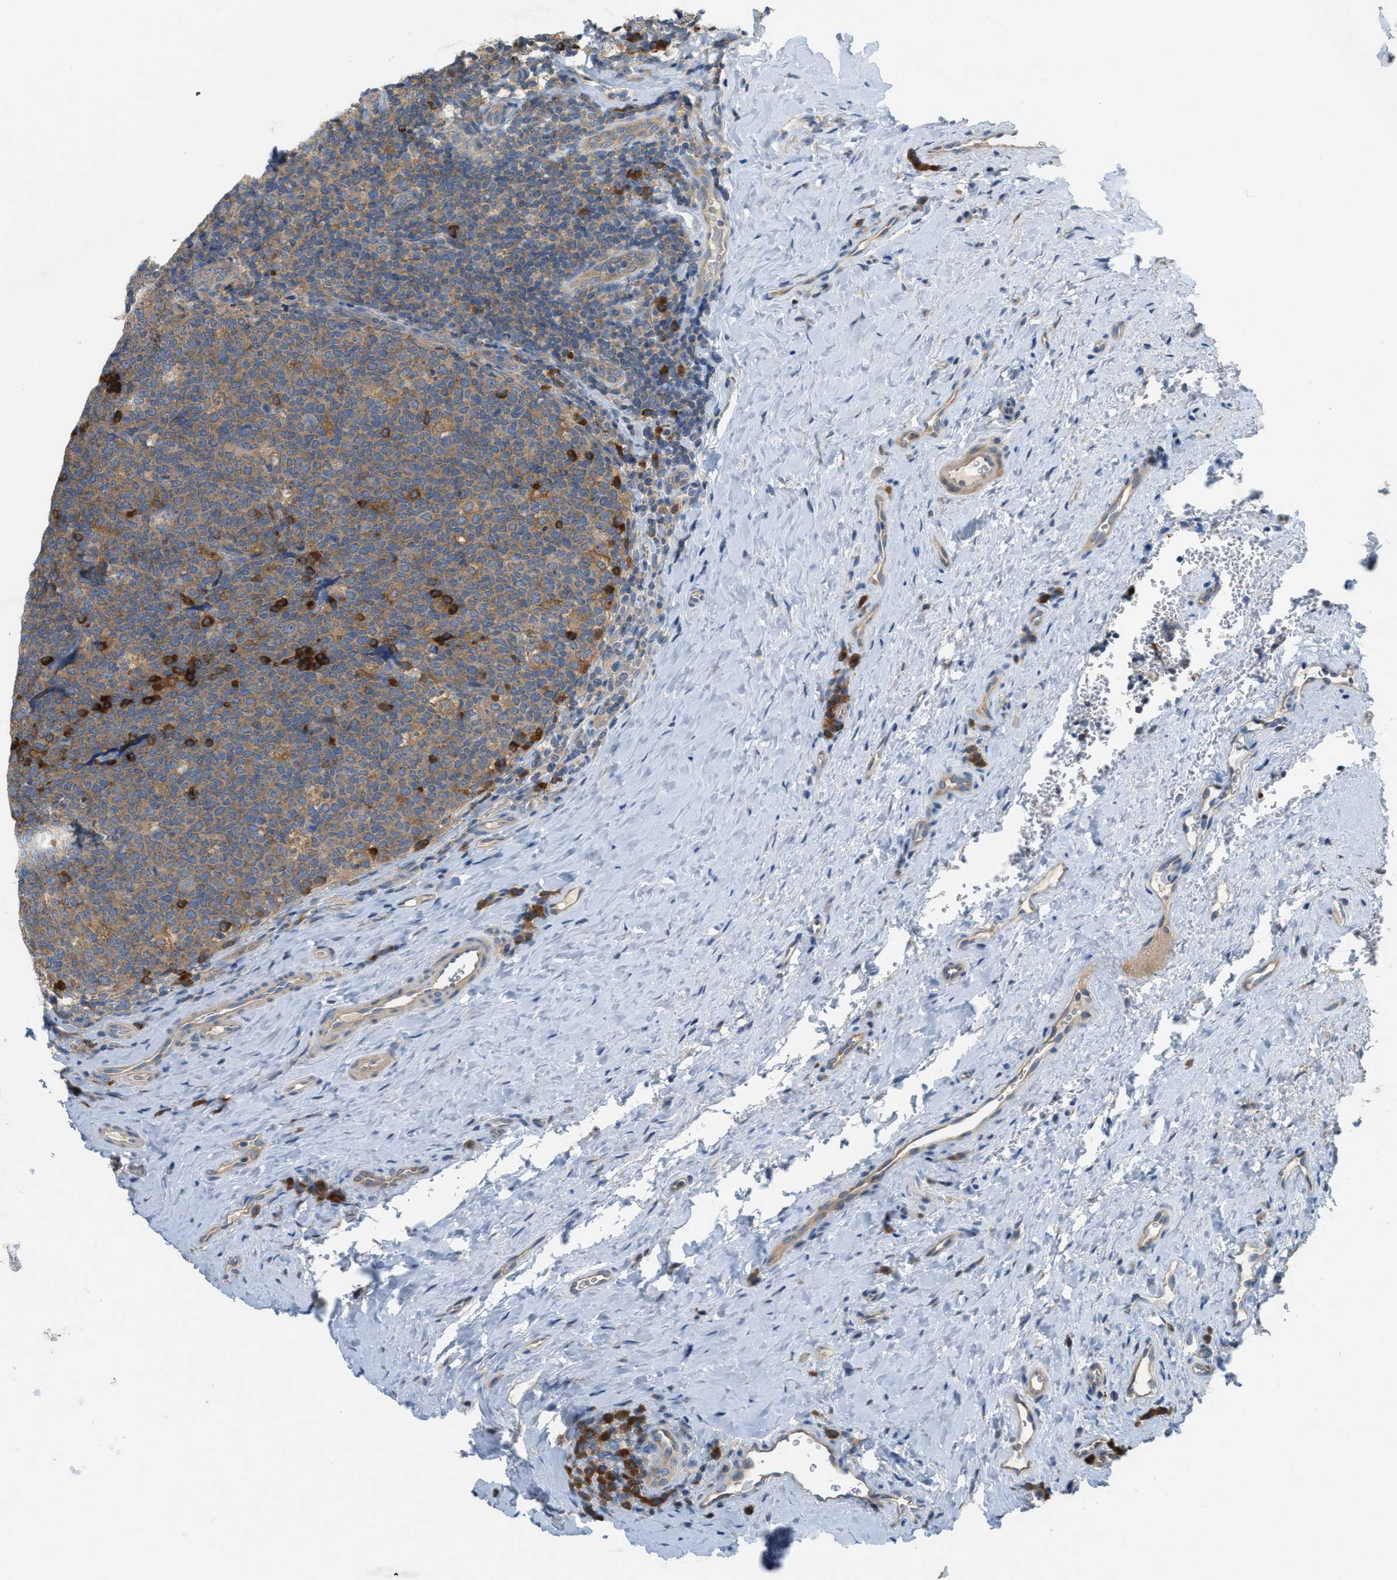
{"staining": {"intensity": "moderate", "quantity": ">75%", "location": "cytoplasmic/membranous"}, "tissue": "tonsil", "cell_type": "Germinal center cells", "image_type": "normal", "snomed": [{"axis": "morphology", "description": "Normal tissue, NOS"}, {"axis": "topography", "description": "Tonsil"}], "caption": "Protein staining of benign tonsil demonstrates moderate cytoplasmic/membranous expression in approximately >75% of germinal center cells.", "gene": "UBA5", "patient": {"sex": "male", "age": 17}}